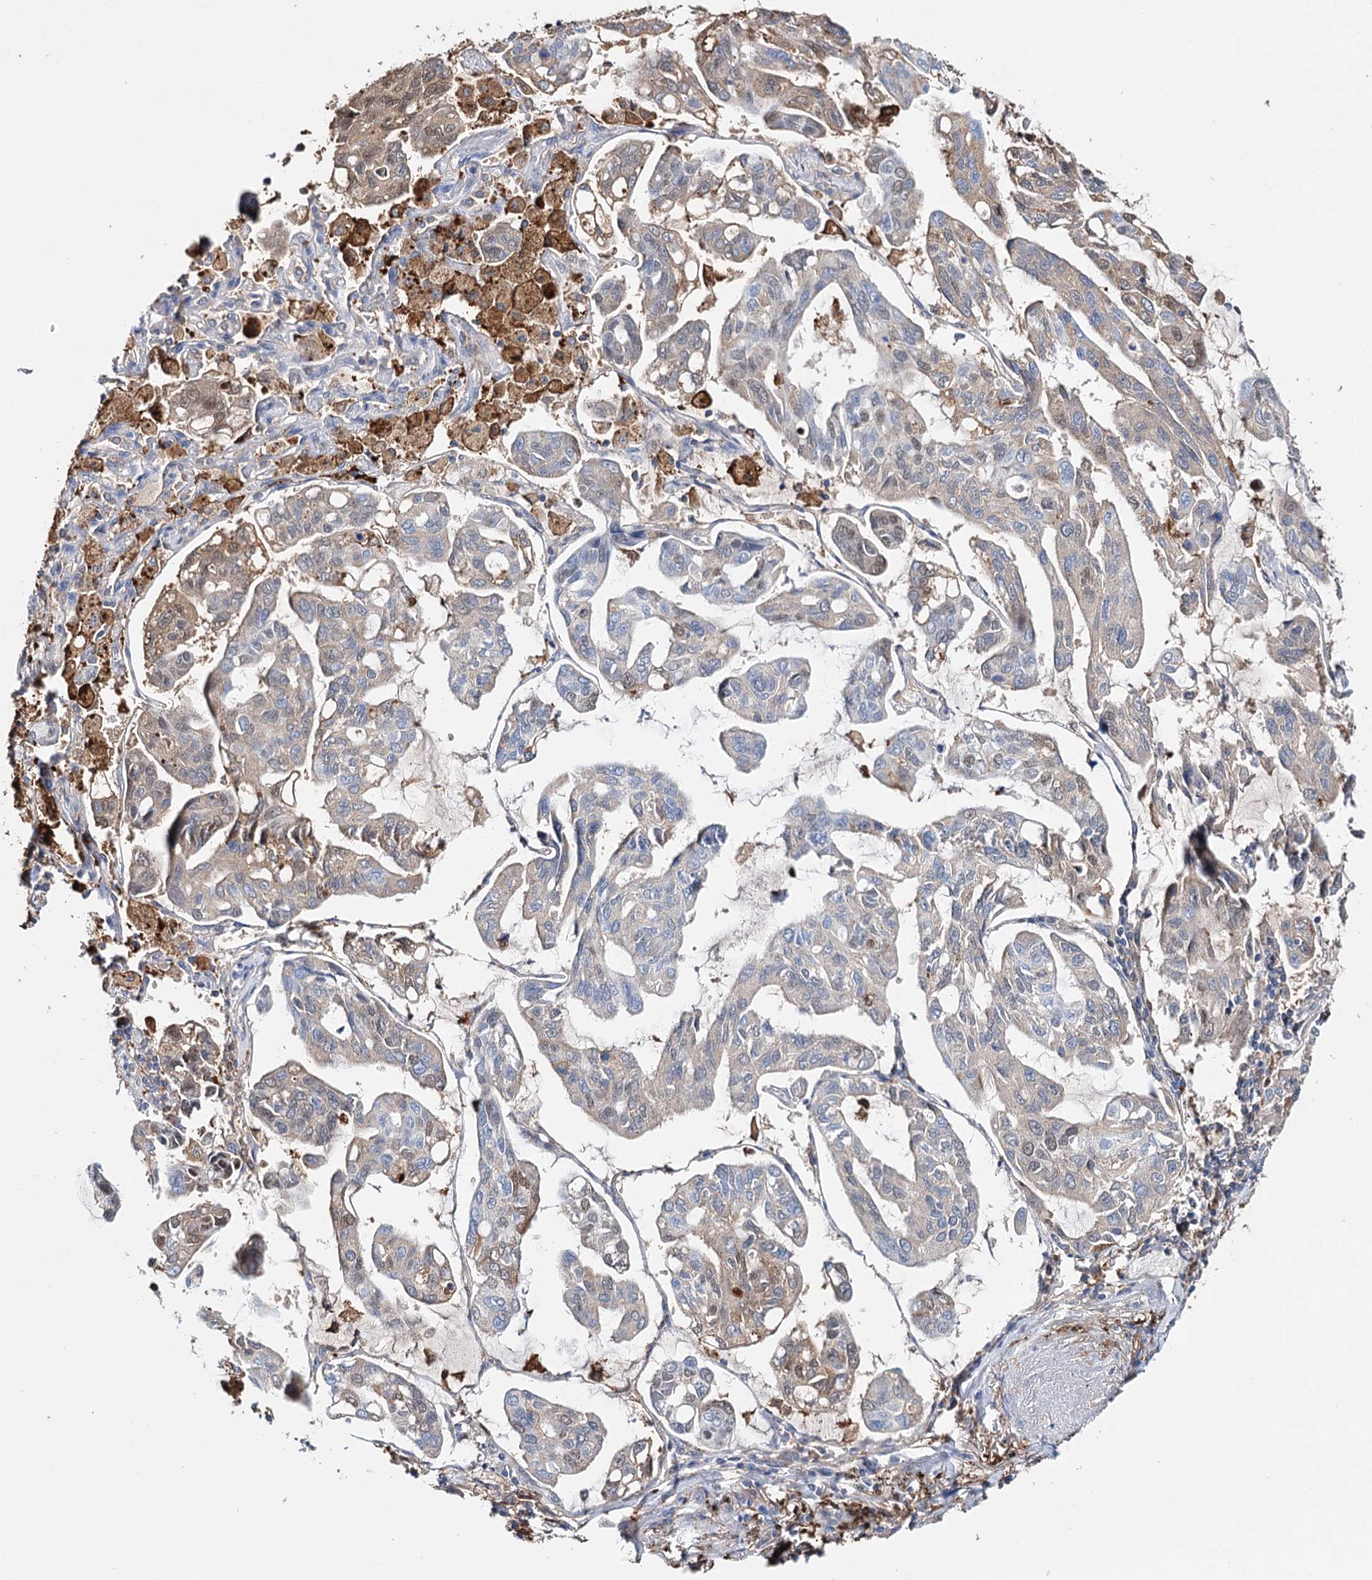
{"staining": {"intensity": "moderate", "quantity": "<25%", "location": "cytoplasmic/membranous"}, "tissue": "lung cancer", "cell_type": "Tumor cells", "image_type": "cancer", "snomed": [{"axis": "morphology", "description": "Adenocarcinoma, NOS"}, {"axis": "topography", "description": "Lung"}], "caption": "Immunohistochemical staining of lung adenocarcinoma shows low levels of moderate cytoplasmic/membranous staining in about <25% of tumor cells.", "gene": "CFAP46", "patient": {"sex": "male", "age": 64}}